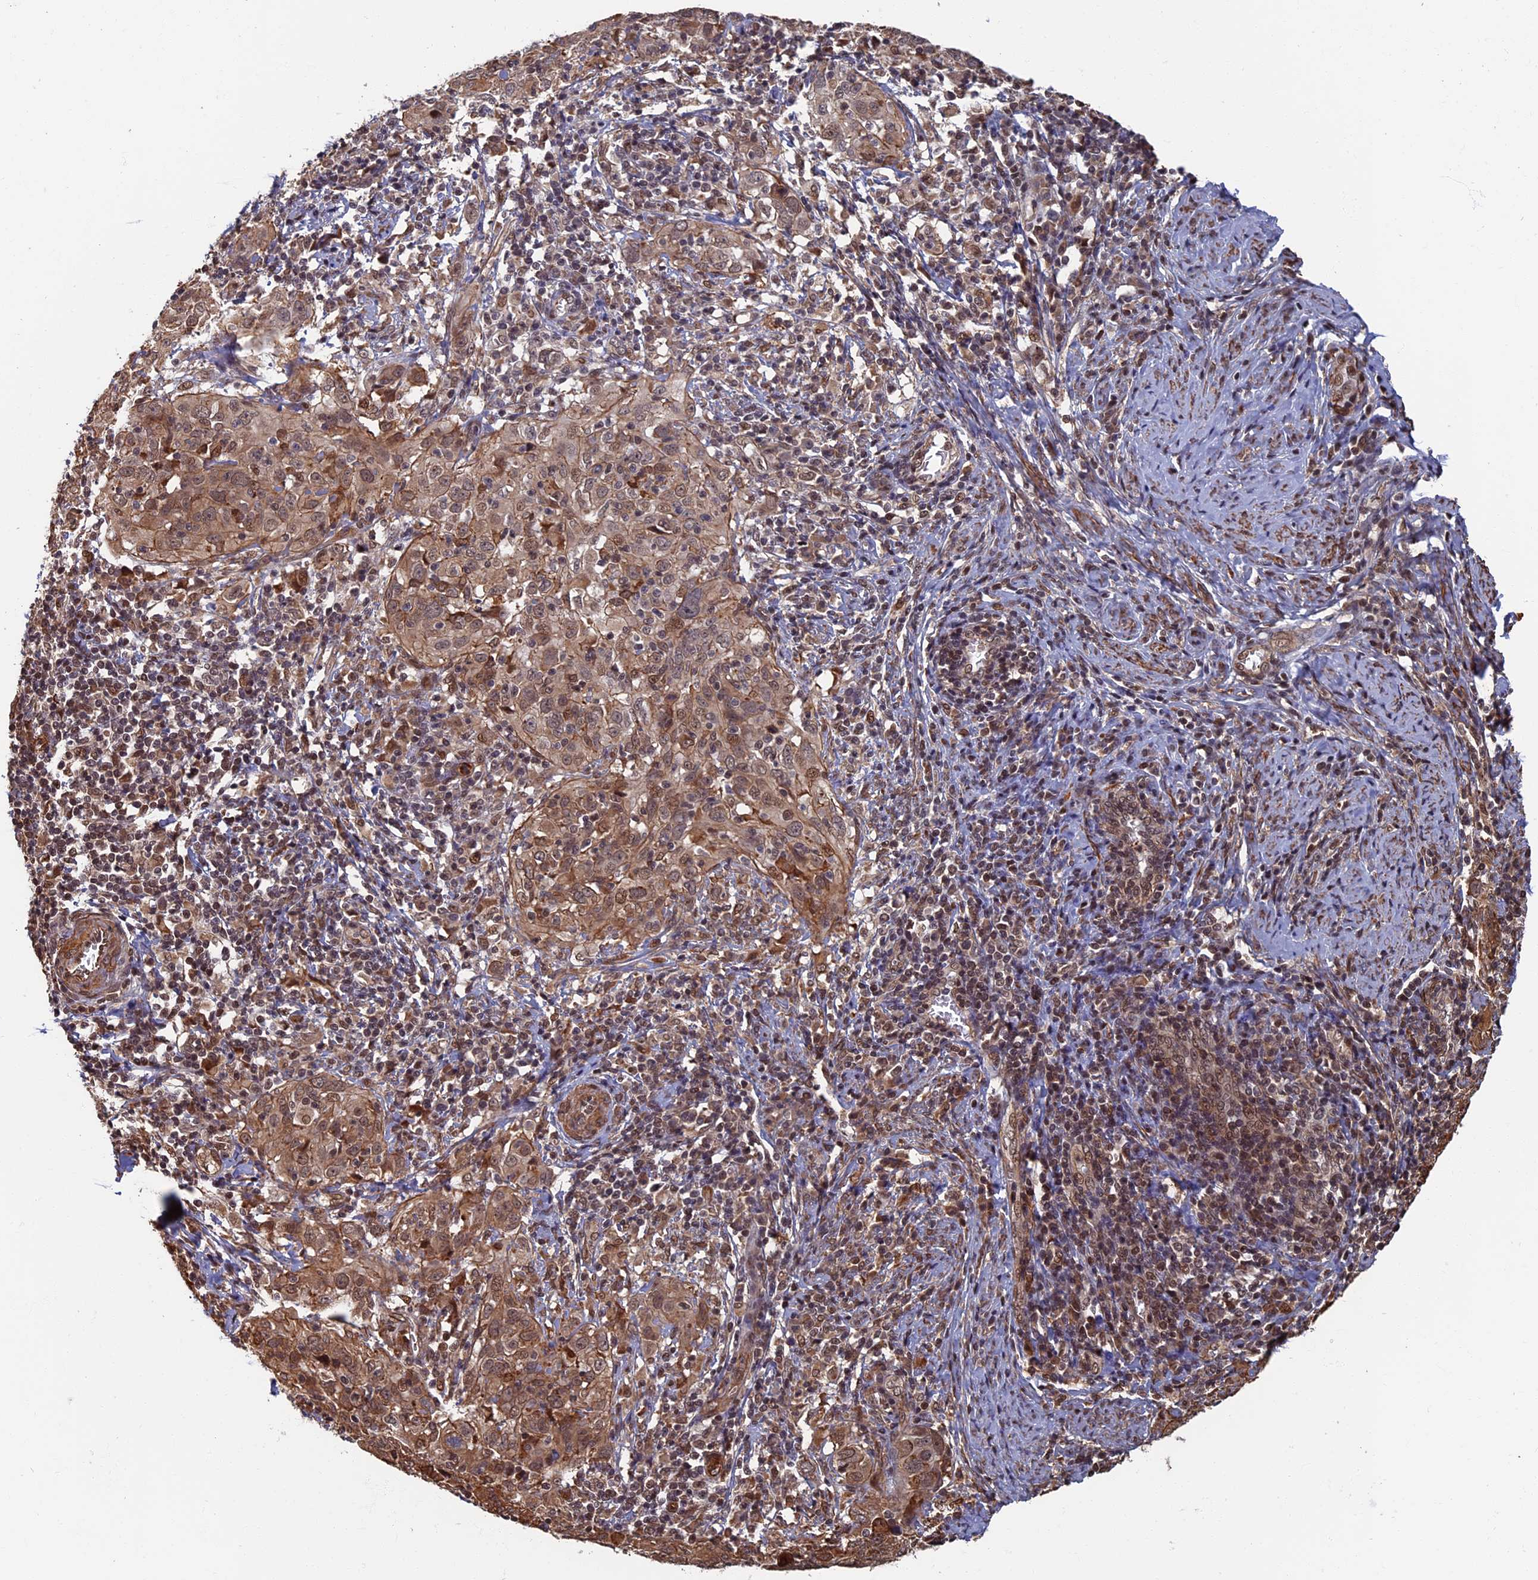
{"staining": {"intensity": "moderate", "quantity": ">75%", "location": "cytoplasmic/membranous,nuclear"}, "tissue": "cervical cancer", "cell_type": "Tumor cells", "image_type": "cancer", "snomed": [{"axis": "morphology", "description": "Normal tissue, NOS"}, {"axis": "morphology", "description": "Squamous cell carcinoma, NOS"}, {"axis": "topography", "description": "Cervix"}], "caption": "The photomicrograph shows immunohistochemical staining of cervical cancer (squamous cell carcinoma). There is moderate cytoplasmic/membranous and nuclear positivity is present in about >75% of tumor cells.", "gene": "CTDP1", "patient": {"sex": "female", "age": 31}}